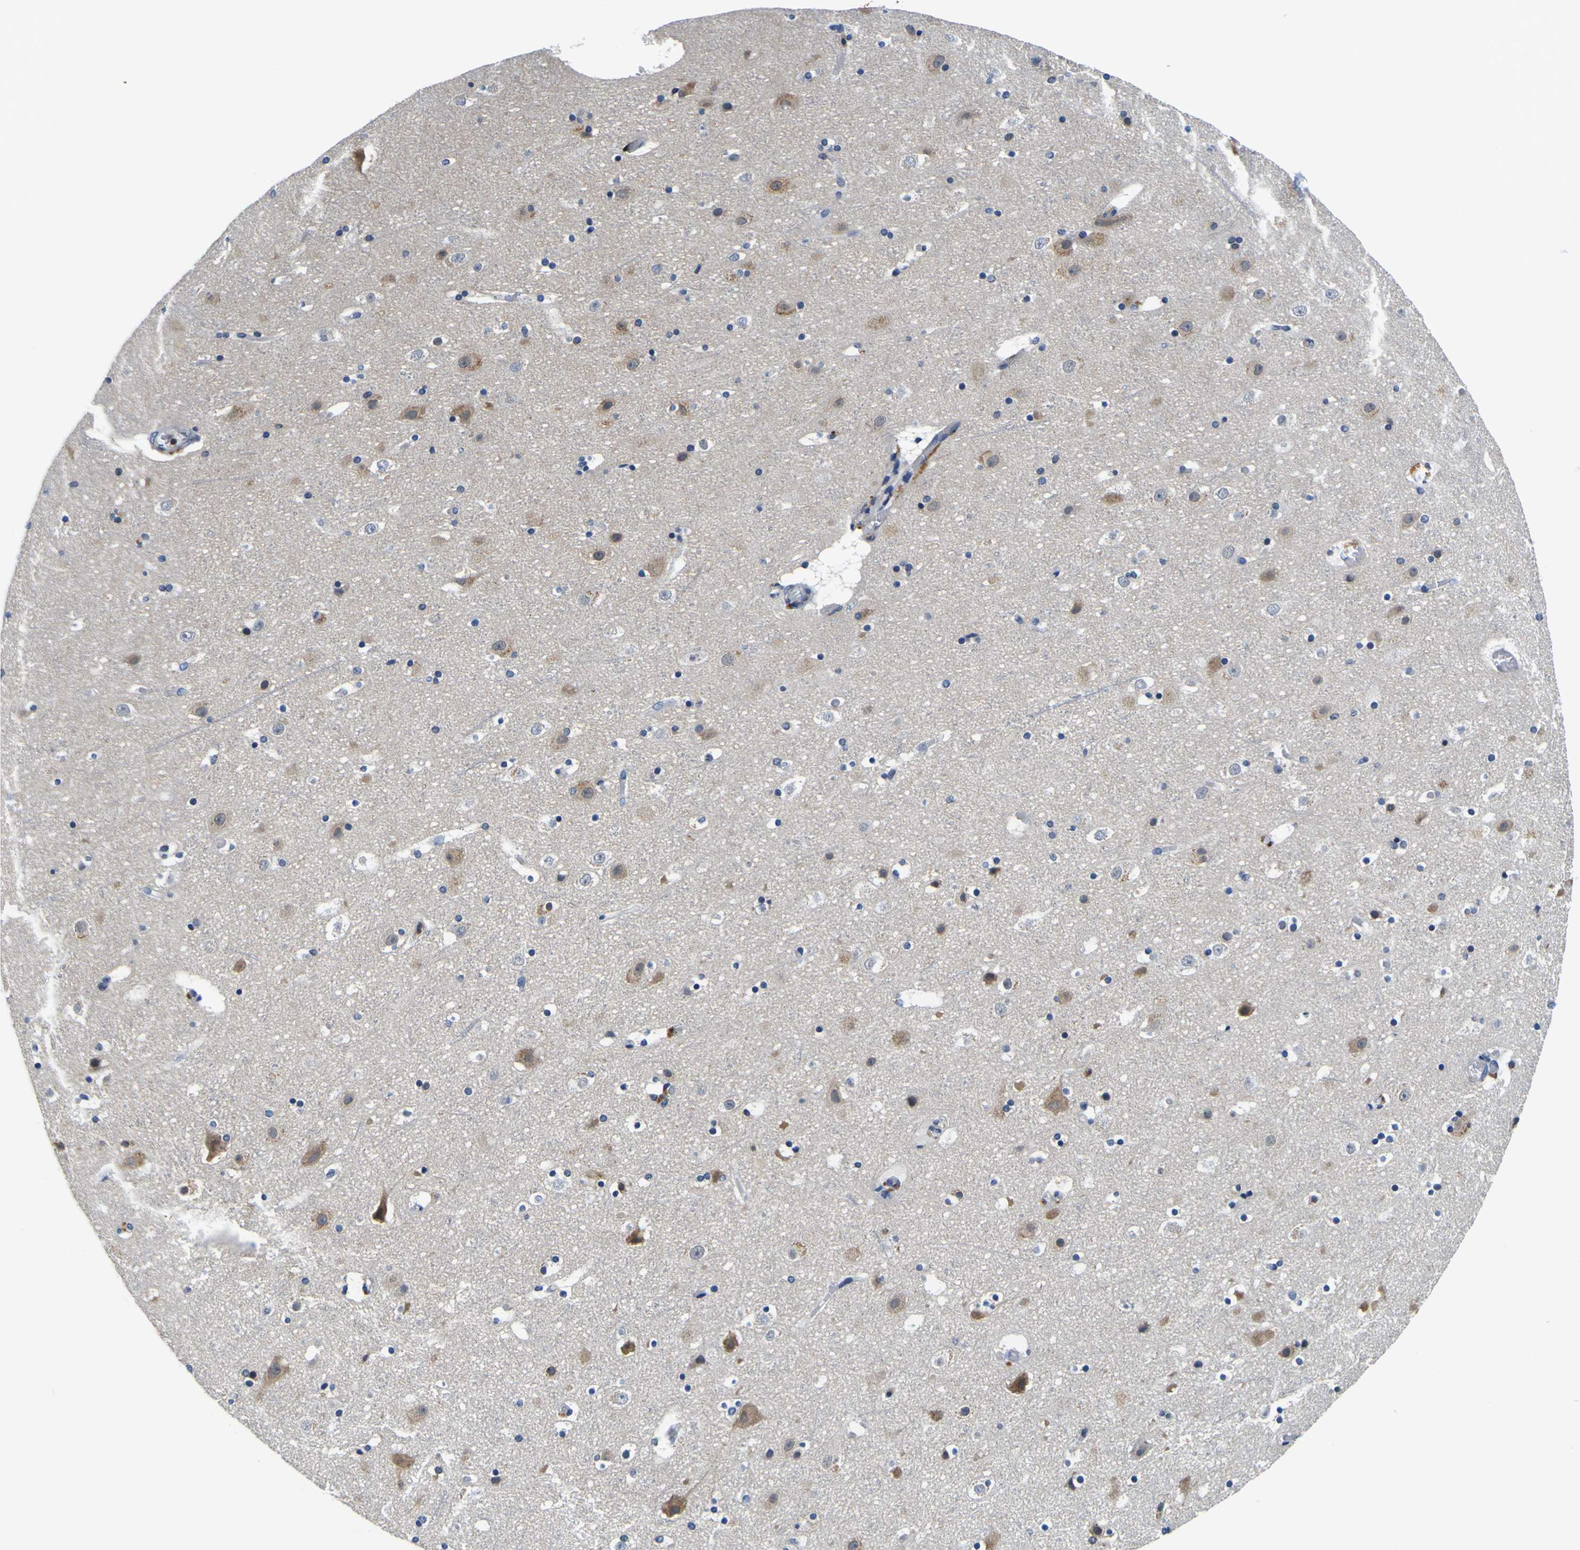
{"staining": {"intensity": "negative", "quantity": "none", "location": "none"}, "tissue": "cerebral cortex", "cell_type": "Endothelial cells", "image_type": "normal", "snomed": [{"axis": "morphology", "description": "Normal tissue, NOS"}, {"axis": "topography", "description": "Cerebral cortex"}], "caption": "This is an IHC image of unremarkable human cerebral cortex. There is no expression in endothelial cells.", "gene": "TNIK", "patient": {"sex": "male", "age": 45}}